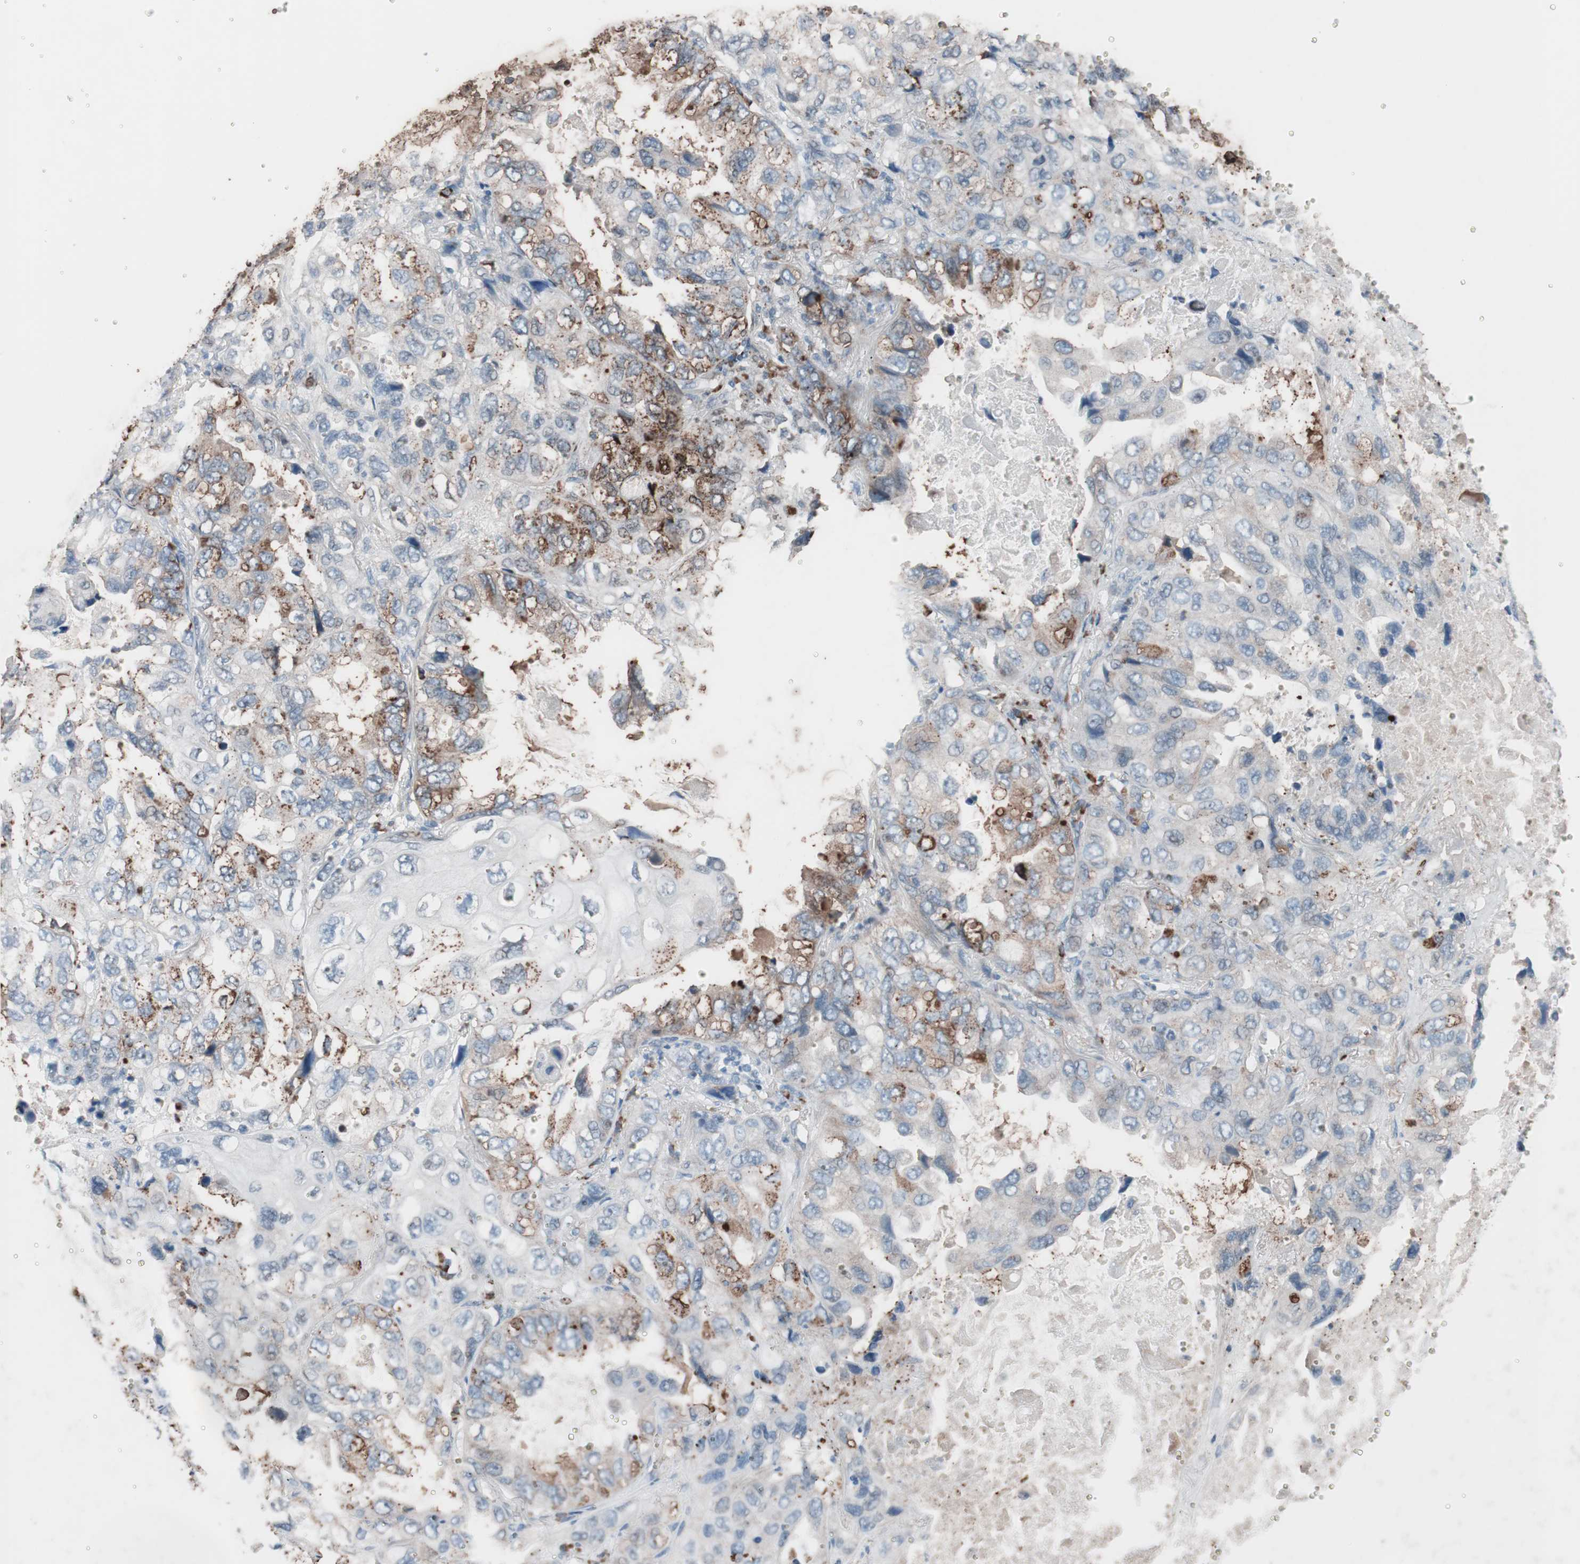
{"staining": {"intensity": "strong", "quantity": "<25%", "location": "cytoplasmic/membranous"}, "tissue": "lung cancer", "cell_type": "Tumor cells", "image_type": "cancer", "snomed": [{"axis": "morphology", "description": "Squamous cell carcinoma, NOS"}, {"axis": "topography", "description": "Lung"}], "caption": "This image exhibits lung cancer (squamous cell carcinoma) stained with IHC to label a protein in brown. The cytoplasmic/membranous of tumor cells show strong positivity for the protein. Nuclei are counter-stained blue.", "gene": "GRB7", "patient": {"sex": "female", "age": 73}}